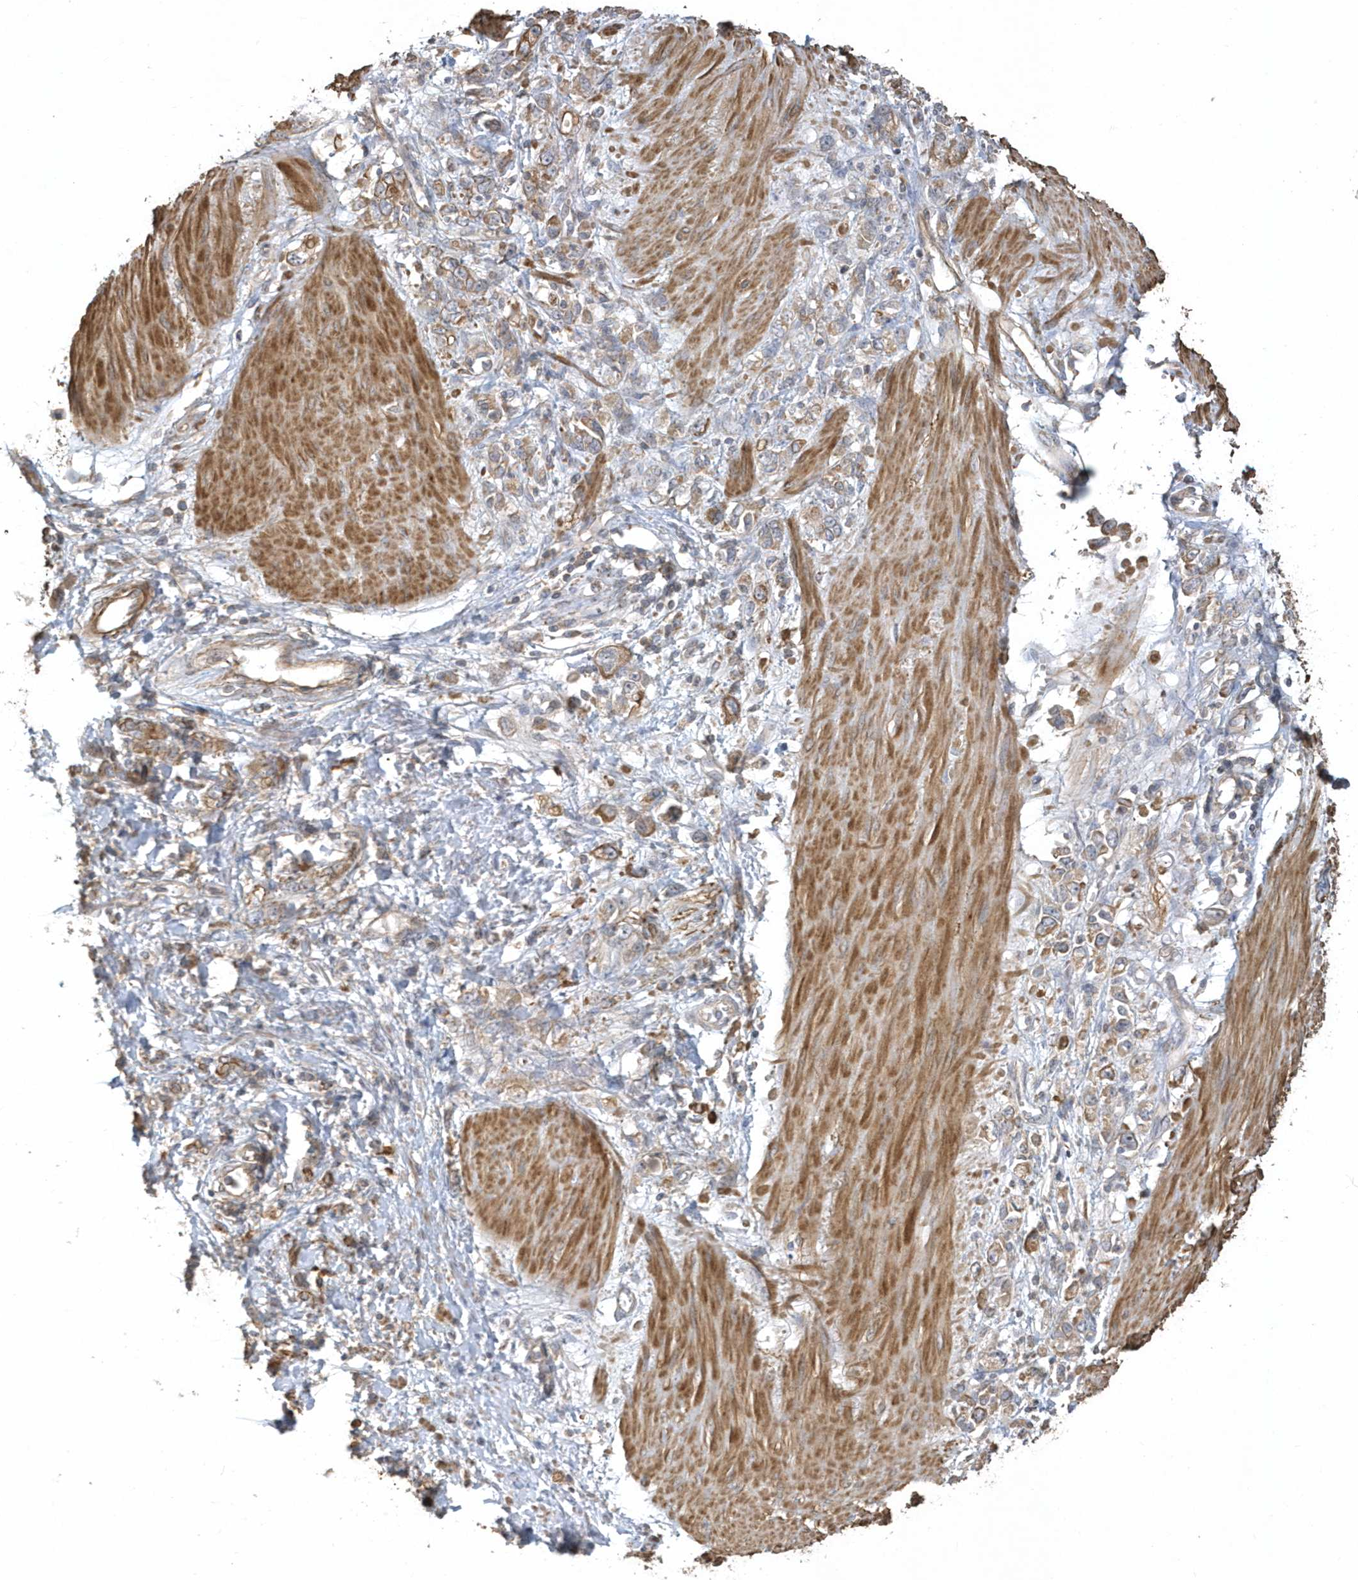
{"staining": {"intensity": "moderate", "quantity": ">75%", "location": "cytoplasmic/membranous"}, "tissue": "stomach cancer", "cell_type": "Tumor cells", "image_type": "cancer", "snomed": [{"axis": "morphology", "description": "Adenocarcinoma, NOS"}, {"axis": "topography", "description": "Stomach"}], "caption": "Immunohistochemical staining of stomach adenocarcinoma displays medium levels of moderate cytoplasmic/membranous protein staining in approximately >75% of tumor cells. (DAB (3,3'-diaminobenzidine) IHC with brightfield microscopy, high magnification).", "gene": "SENP8", "patient": {"sex": "female", "age": 76}}